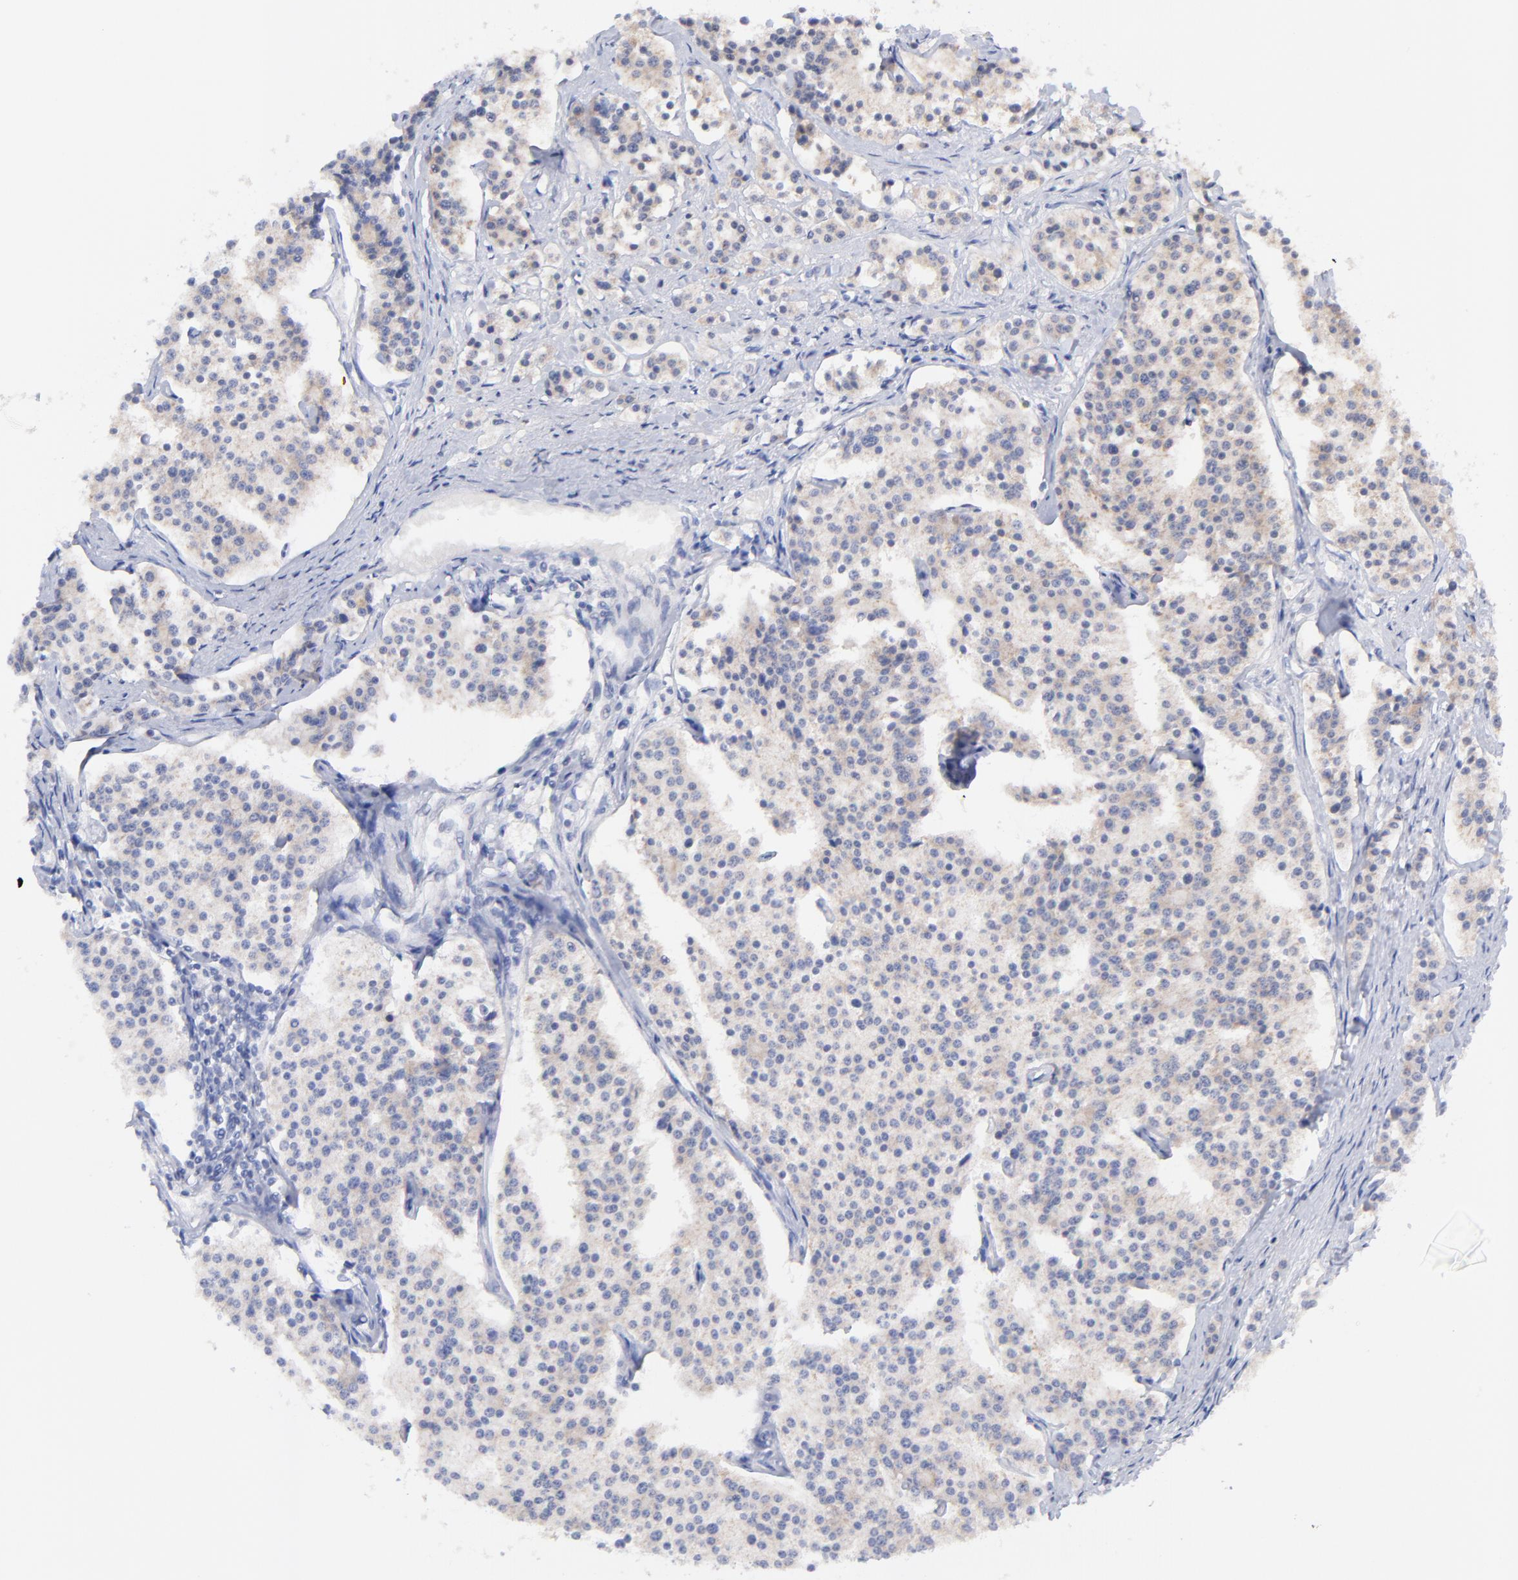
{"staining": {"intensity": "weak", "quantity": ">75%", "location": "cytoplasmic/membranous"}, "tissue": "carcinoid", "cell_type": "Tumor cells", "image_type": "cancer", "snomed": [{"axis": "morphology", "description": "Carcinoid, malignant, NOS"}, {"axis": "topography", "description": "Small intestine"}], "caption": "This histopathology image shows IHC staining of carcinoid (malignant), with low weak cytoplasmic/membranous expression in about >75% of tumor cells.", "gene": "CFAP57", "patient": {"sex": "male", "age": 63}}